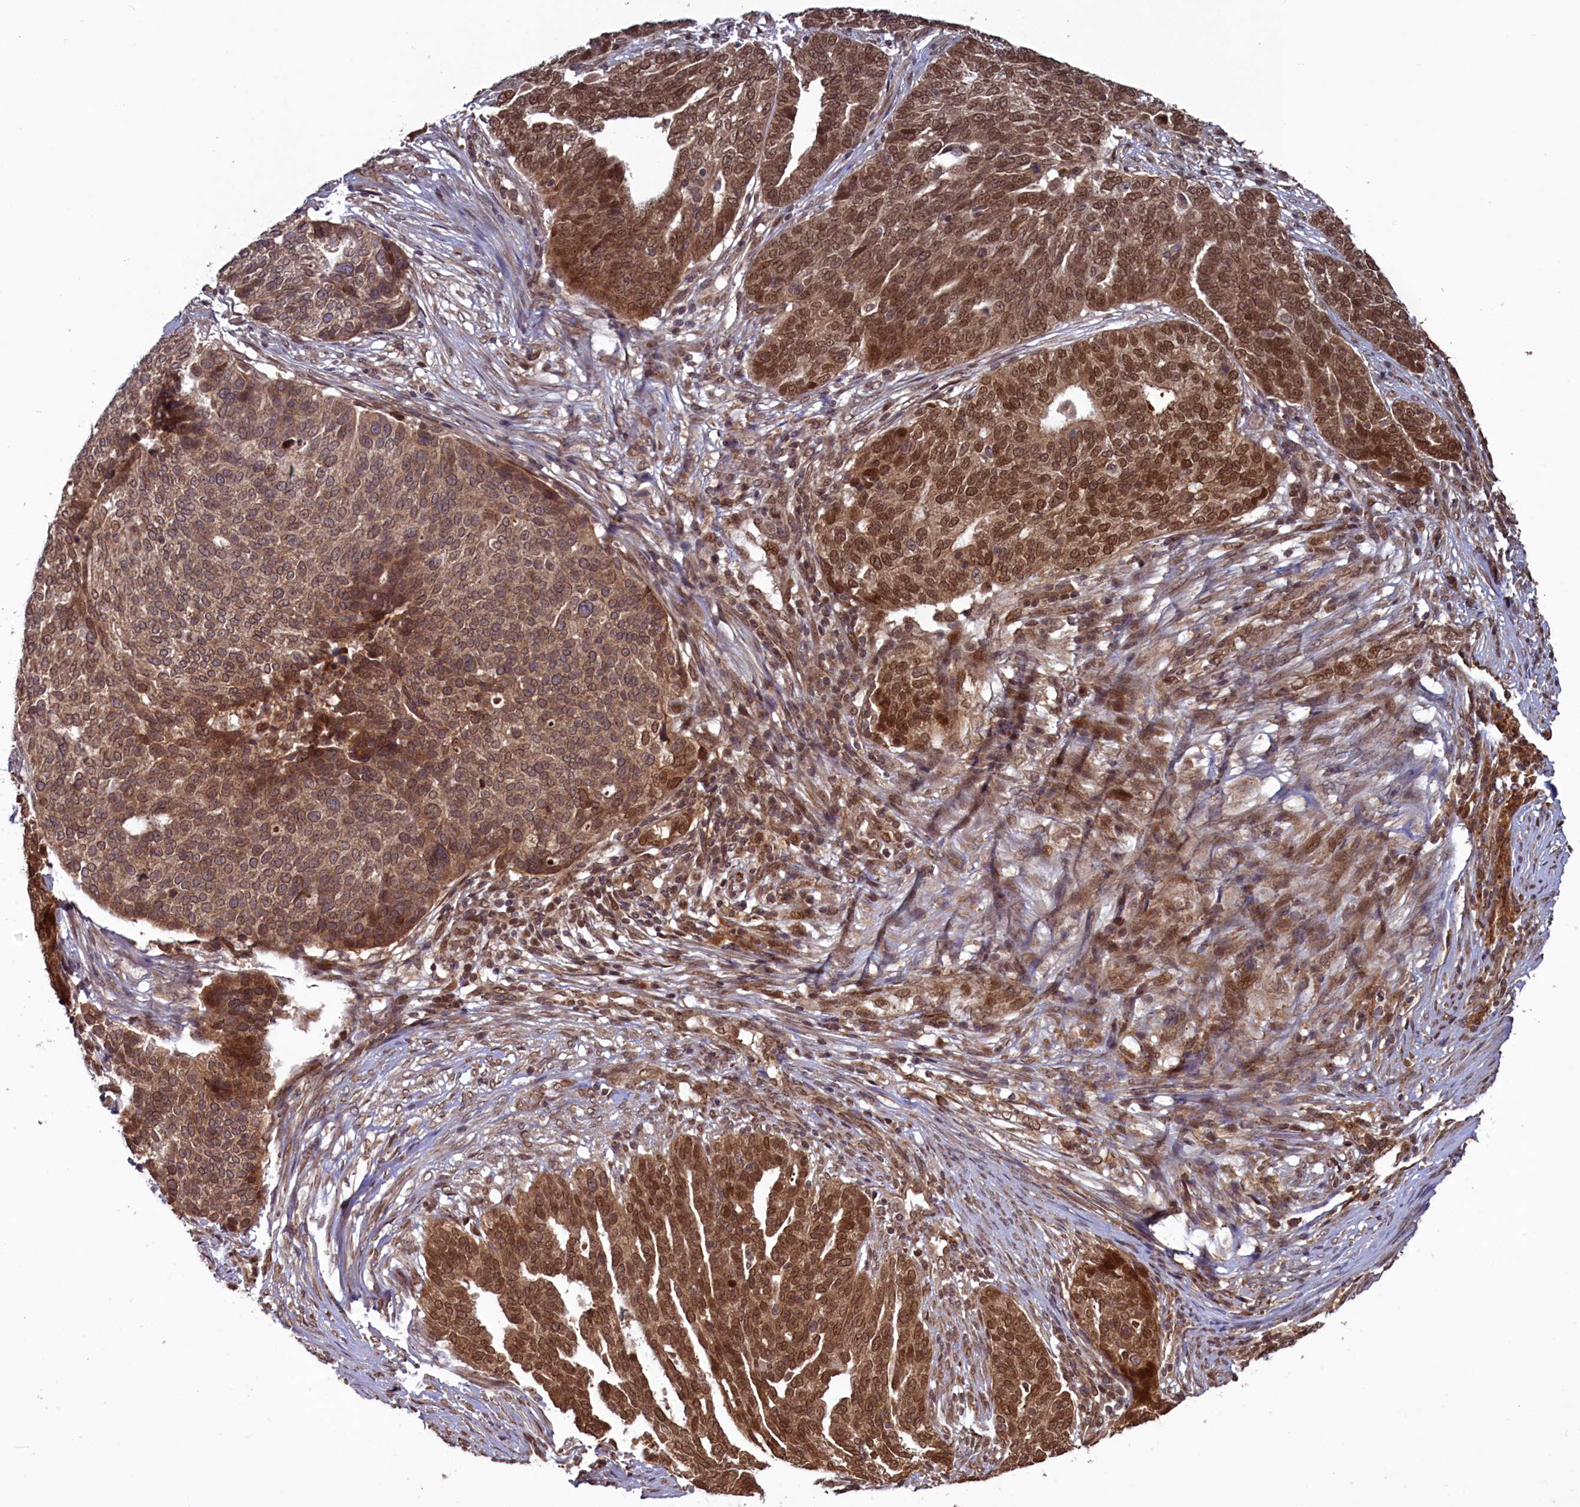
{"staining": {"intensity": "strong", "quantity": ">75%", "location": "cytoplasmic/membranous,nuclear"}, "tissue": "ovarian cancer", "cell_type": "Tumor cells", "image_type": "cancer", "snomed": [{"axis": "morphology", "description": "Cystadenocarcinoma, serous, NOS"}, {"axis": "topography", "description": "Ovary"}], "caption": "About >75% of tumor cells in human ovarian serous cystadenocarcinoma show strong cytoplasmic/membranous and nuclear protein staining as visualized by brown immunohistochemical staining.", "gene": "NAE1", "patient": {"sex": "female", "age": 59}}